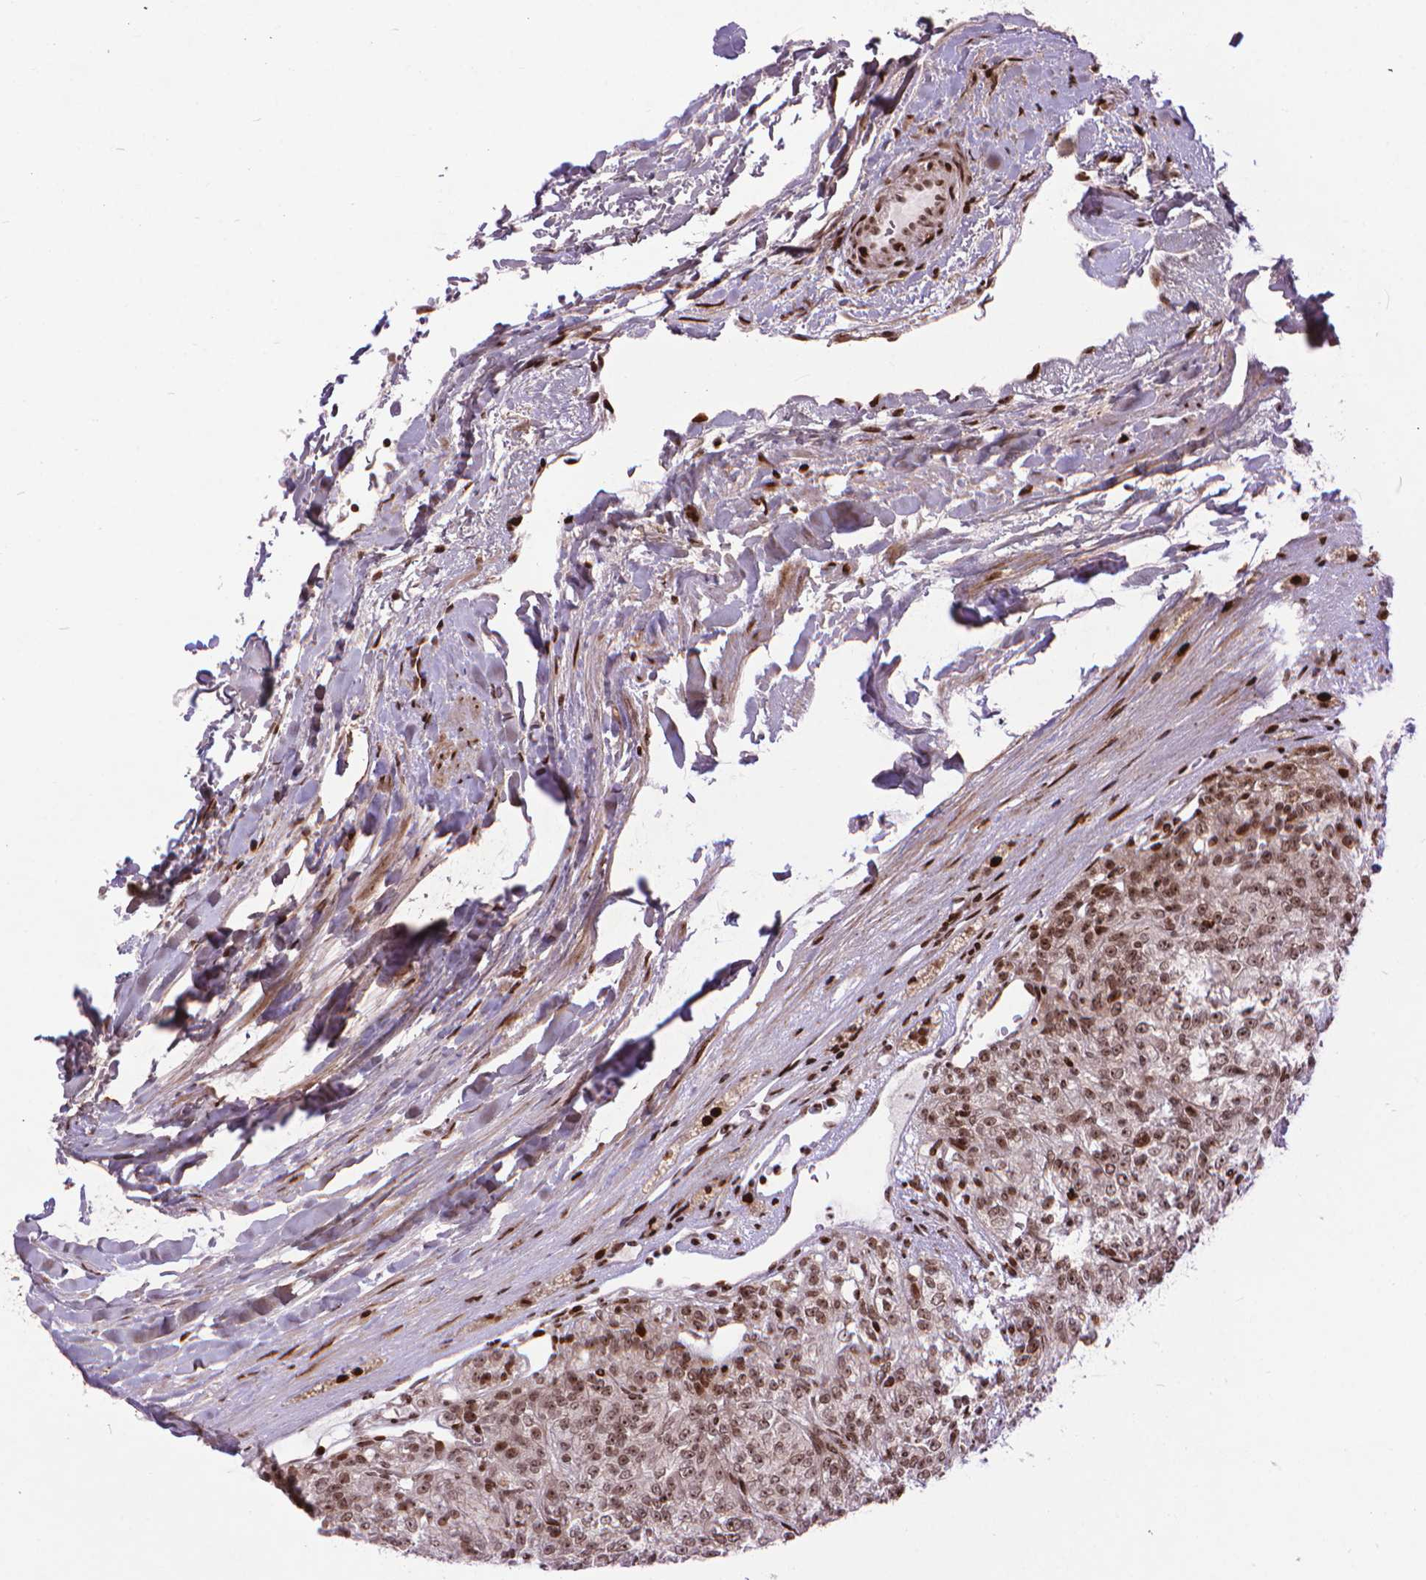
{"staining": {"intensity": "moderate", "quantity": "<25%", "location": "nuclear"}, "tissue": "renal cancer", "cell_type": "Tumor cells", "image_type": "cancer", "snomed": [{"axis": "morphology", "description": "Adenocarcinoma, NOS"}, {"axis": "topography", "description": "Kidney"}], "caption": "Moderate nuclear staining for a protein is seen in approximately <25% of tumor cells of renal cancer using IHC.", "gene": "AMER1", "patient": {"sex": "female", "age": 63}}